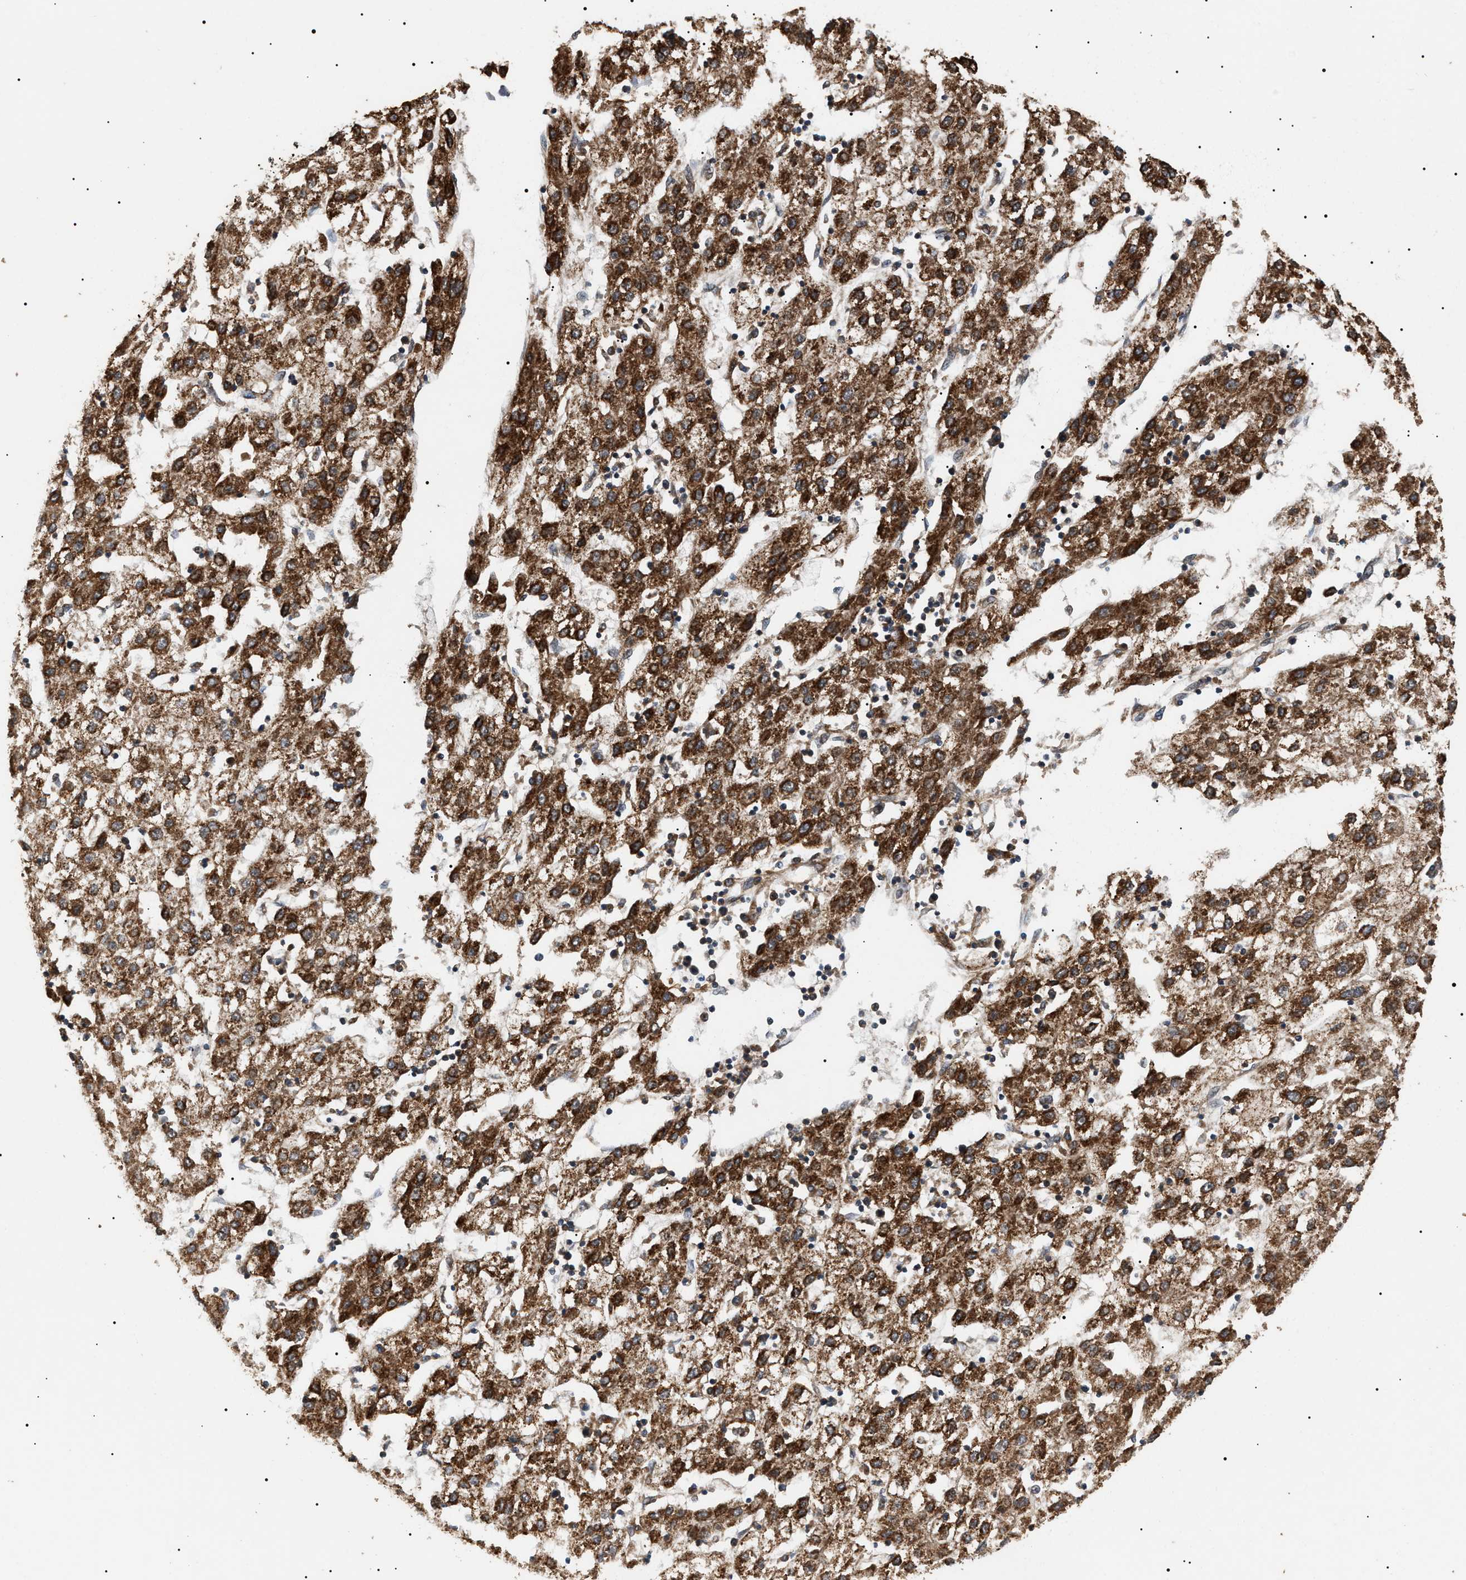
{"staining": {"intensity": "strong", "quantity": ">75%", "location": "cytoplasmic/membranous"}, "tissue": "liver cancer", "cell_type": "Tumor cells", "image_type": "cancer", "snomed": [{"axis": "morphology", "description": "Carcinoma, Hepatocellular, NOS"}, {"axis": "topography", "description": "Liver"}], "caption": "Tumor cells reveal high levels of strong cytoplasmic/membranous expression in about >75% of cells in human liver hepatocellular carcinoma.", "gene": "ZBTB26", "patient": {"sex": "male", "age": 72}}